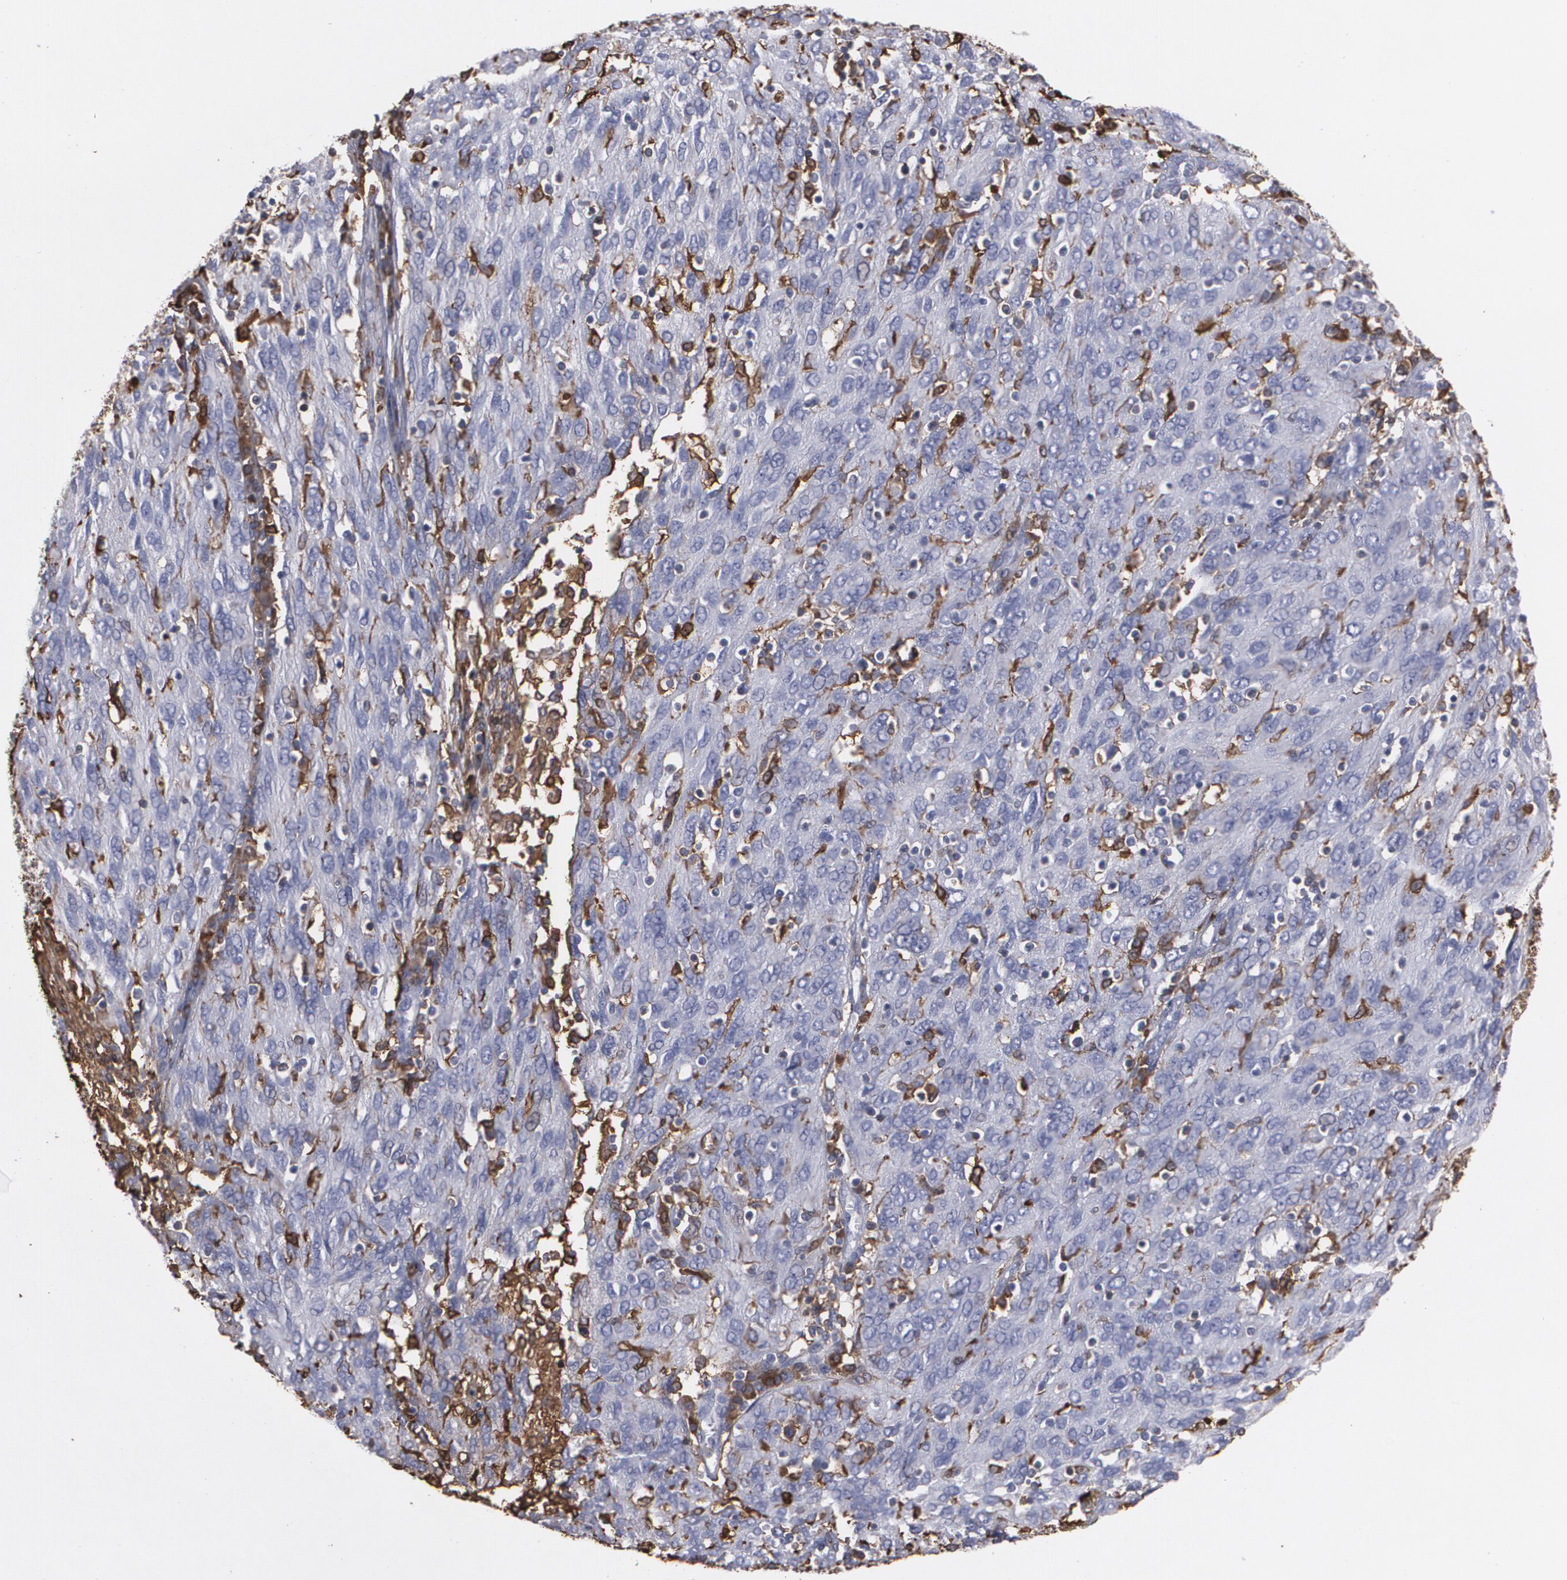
{"staining": {"intensity": "negative", "quantity": "none", "location": "none"}, "tissue": "ovarian cancer", "cell_type": "Tumor cells", "image_type": "cancer", "snomed": [{"axis": "morphology", "description": "Carcinoma, endometroid"}, {"axis": "topography", "description": "Ovary"}], "caption": "DAB (3,3'-diaminobenzidine) immunohistochemical staining of human ovarian cancer displays no significant expression in tumor cells. (Brightfield microscopy of DAB immunohistochemistry at high magnification).", "gene": "ODC1", "patient": {"sex": "female", "age": 50}}